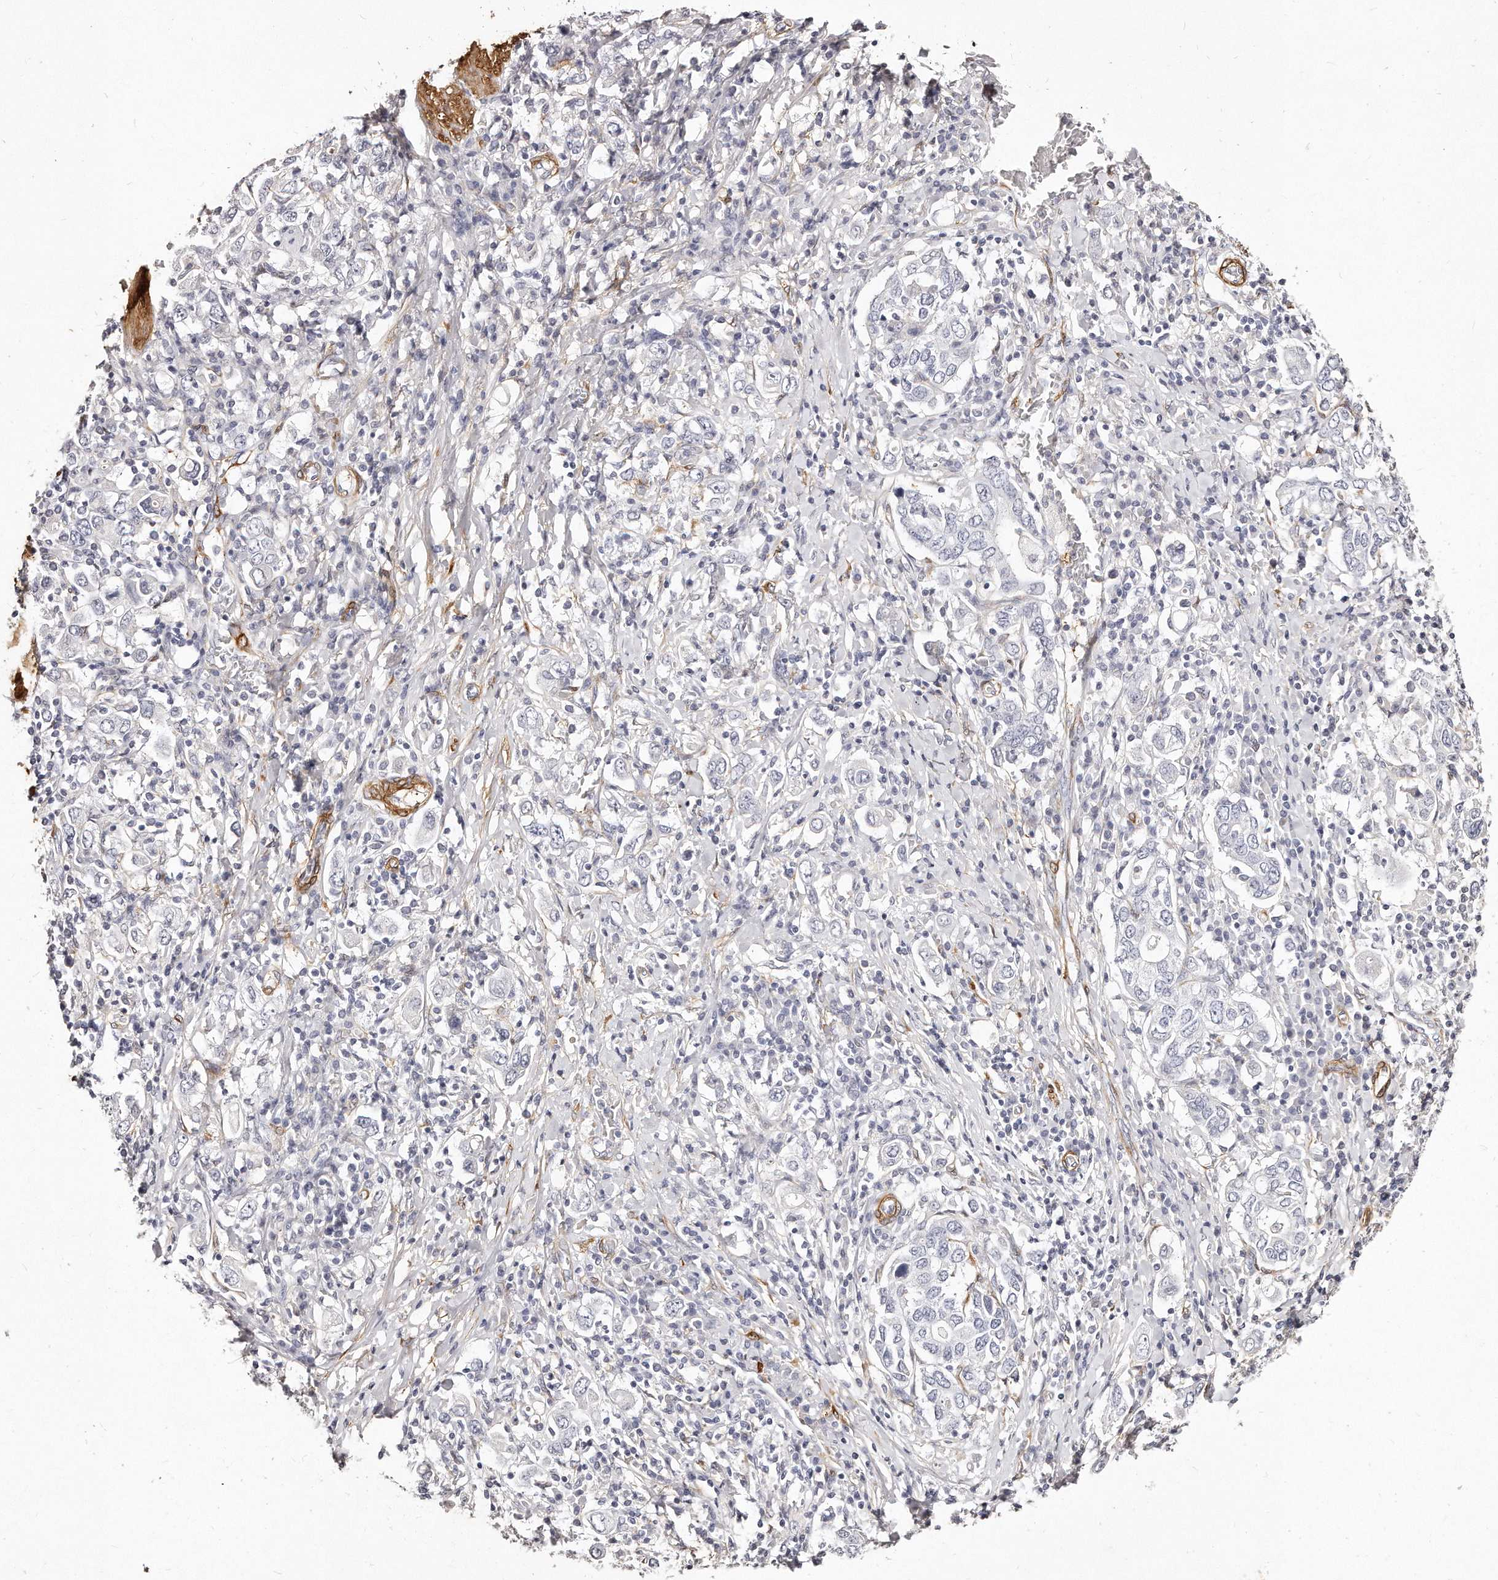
{"staining": {"intensity": "negative", "quantity": "none", "location": "none"}, "tissue": "stomach cancer", "cell_type": "Tumor cells", "image_type": "cancer", "snomed": [{"axis": "morphology", "description": "Adenocarcinoma, NOS"}, {"axis": "topography", "description": "Stomach, upper"}], "caption": "An image of human stomach cancer is negative for staining in tumor cells.", "gene": "LMOD1", "patient": {"sex": "male", "age": 62}}